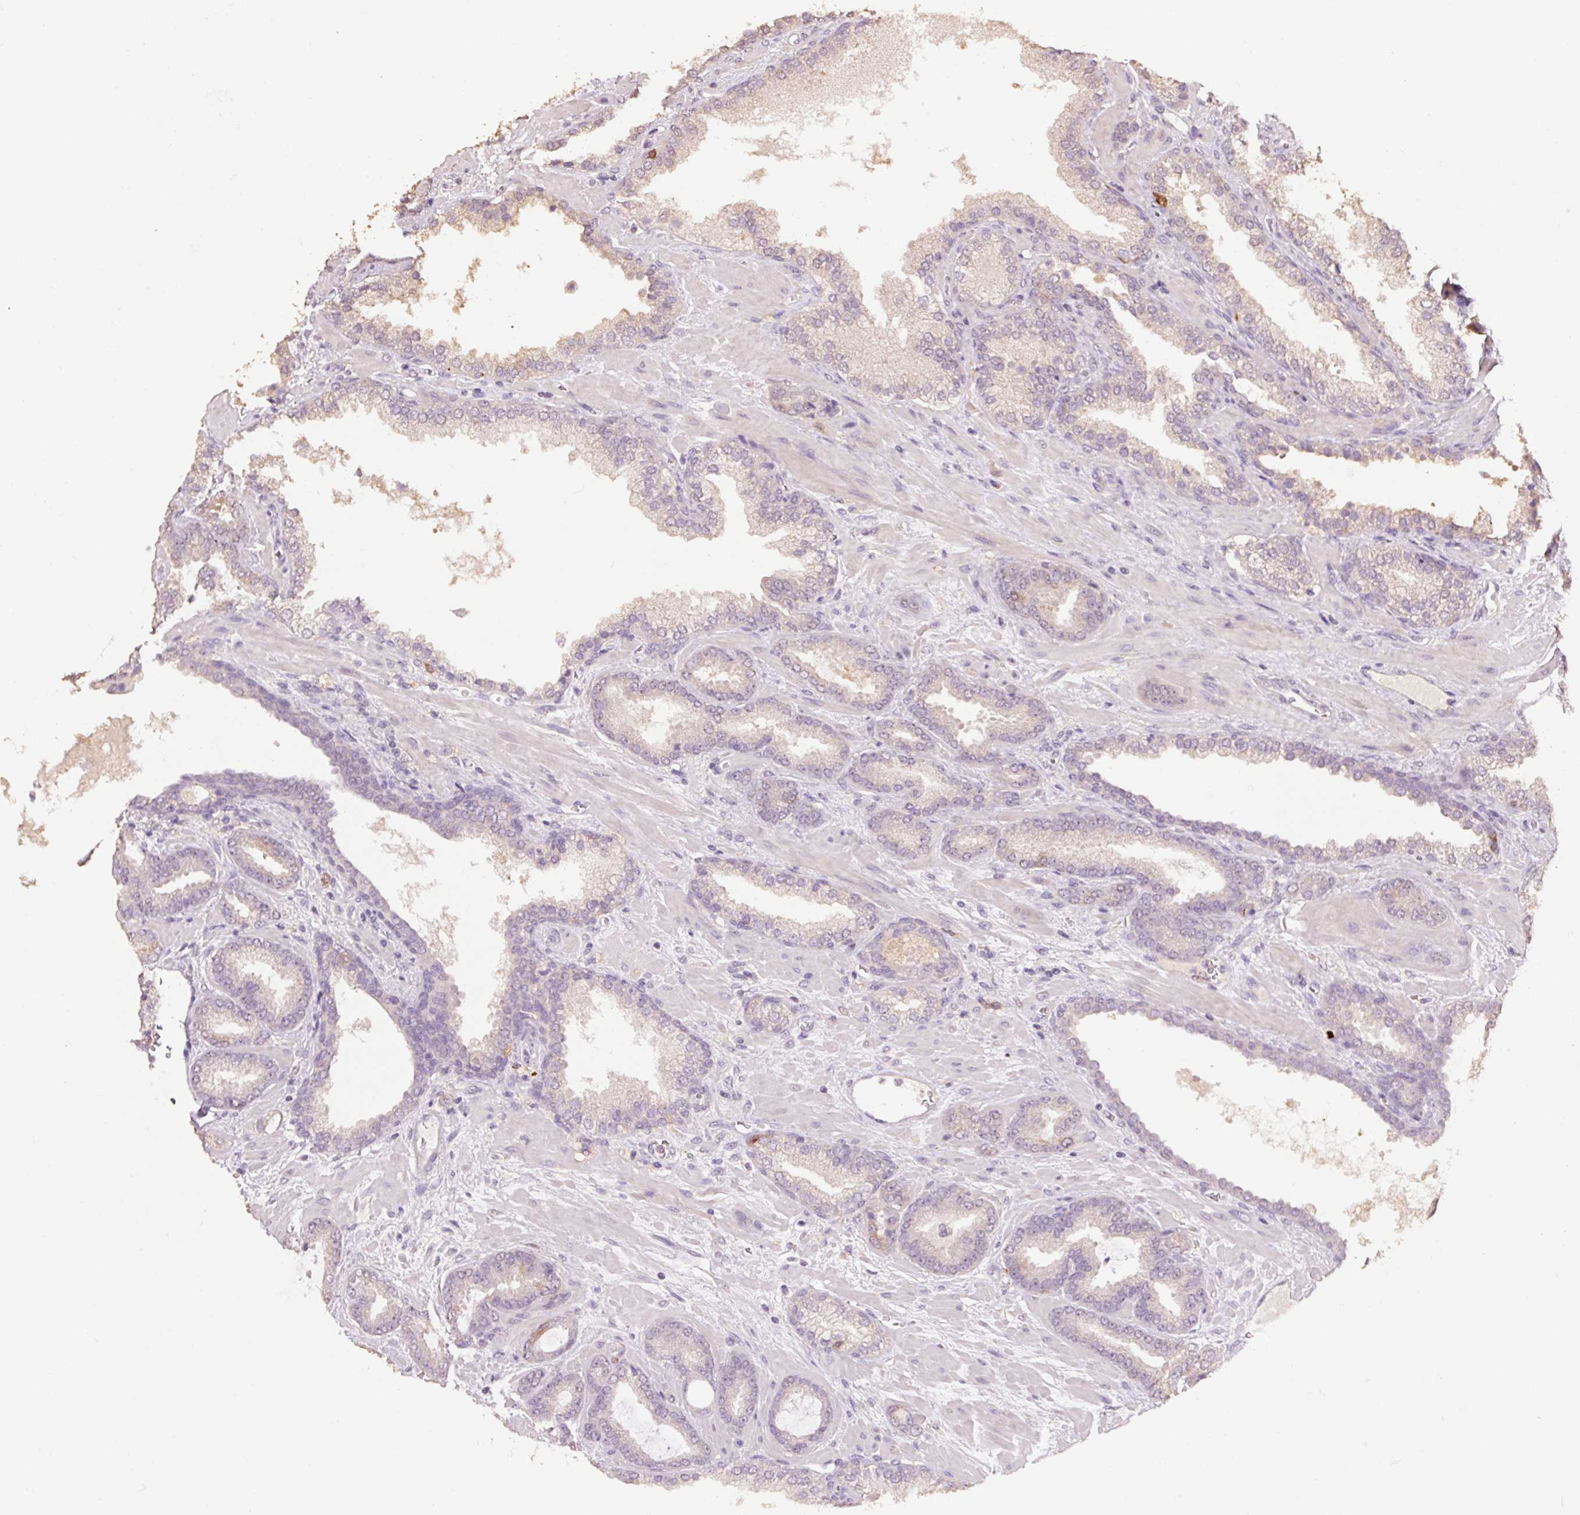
{"staining": {"intensity": "weak", "quantity": "25%-75%", "location": "cytoplasmic/membranous"}, "tissue": "prostate cancer", "cell_type": "Tumor cells", "image_type": "cancer", "snomed": [{"axis": "morphology", "description": "Adenocarcinoma, Low grade"}, {"axis": "topography", "description": "Prostate"}], "caption": "Prostate adenocarcinoma (low-grade) tissue demonstrates weak cytoplasmic/membranous expression in approximately 25%-75% of tumor cells", "gene": "HERC2", "patient": {"sex": "male", "age": 62}}